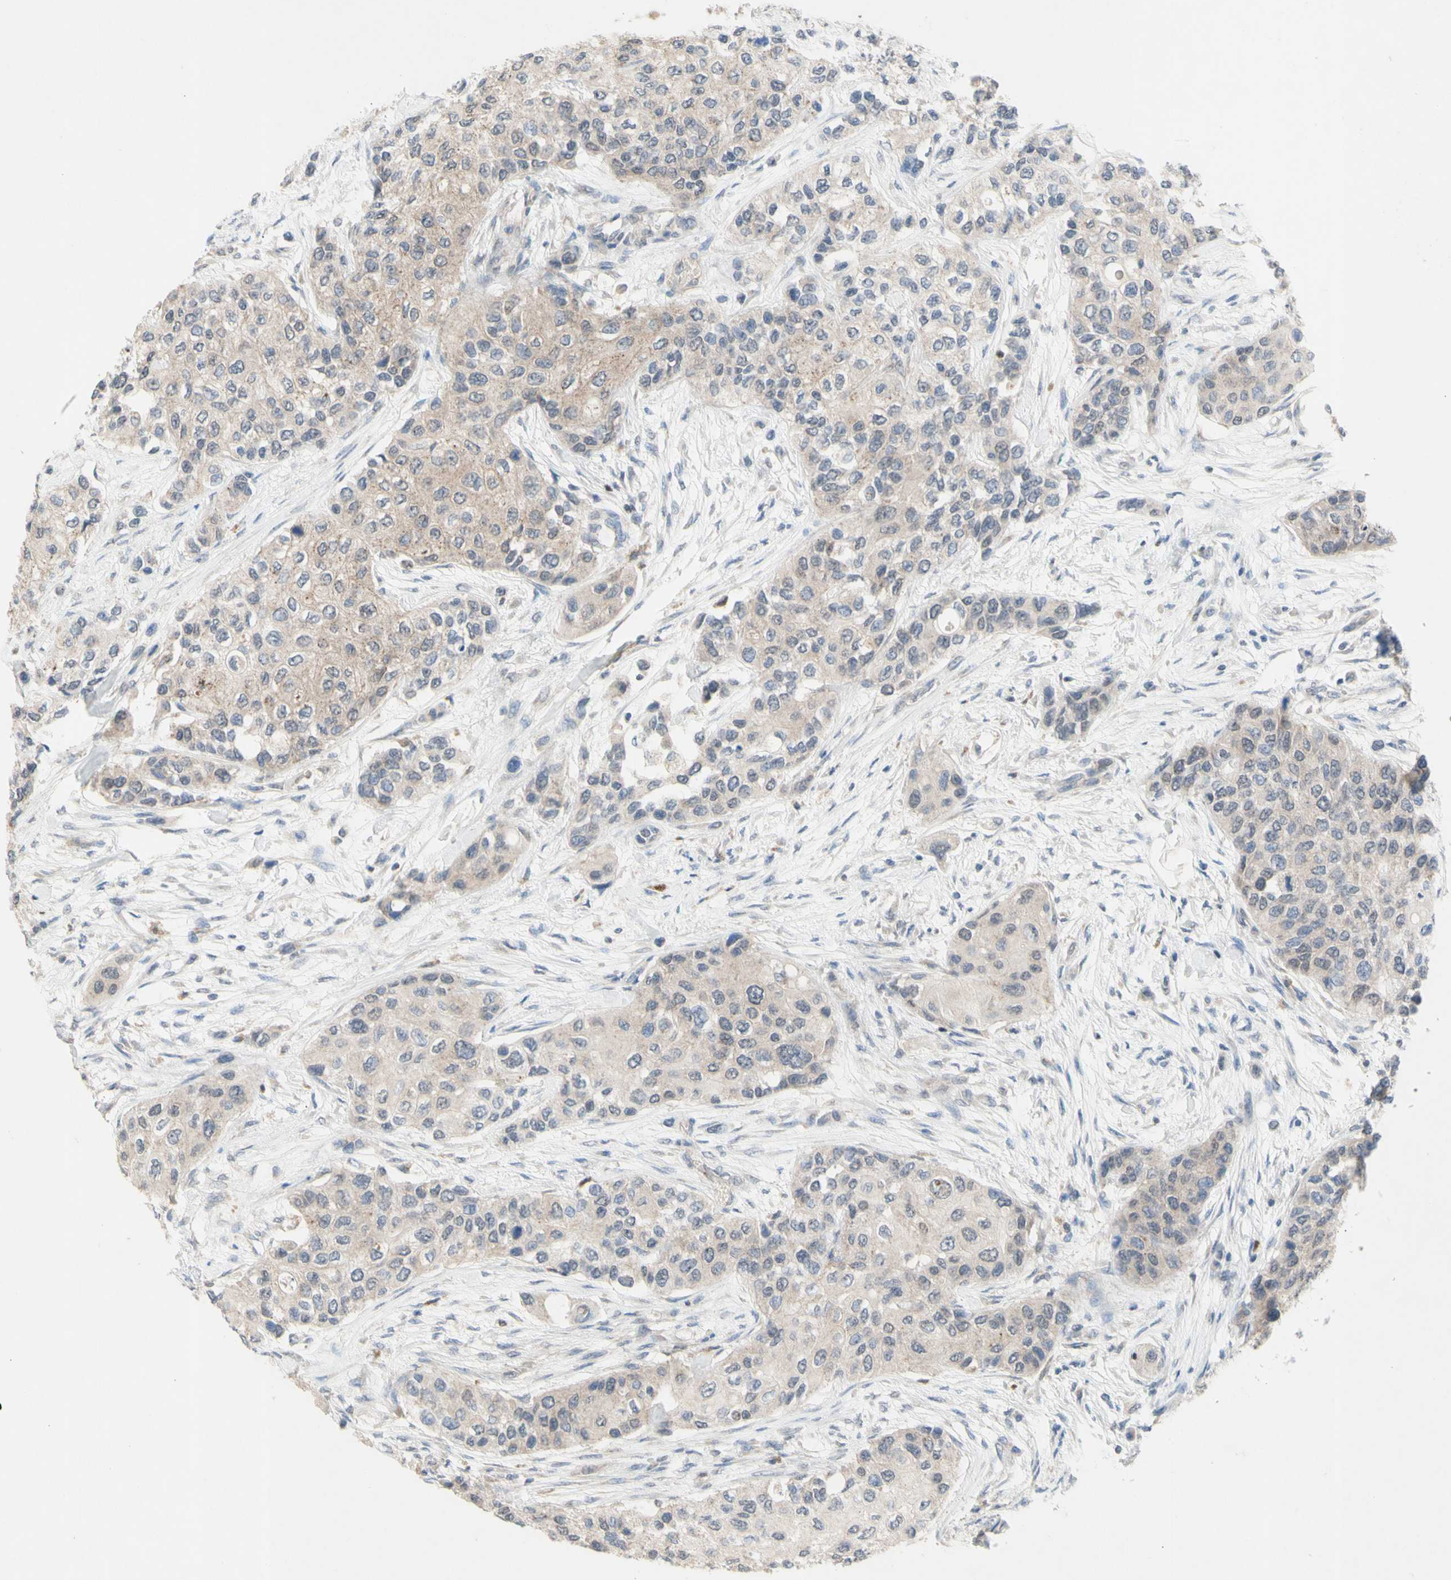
{"staining": {"intensity": "negative", "quantity": "none", "location": "none"}, "tissue": "urothelial cancer", "cell_type": "Tumor cells", "image_type": "cancer", "snomed": [{"axis": "morphology", "description": "Urothelial carcinoma, High grade"}, {"axis": "topography", "description": "Urinary bladder"}], "caption": "DAB immunohistochemical staining of high-grade urothelial carcinoma exhibits no significant positivity in tumor cells. (Stains: DAB (3,3'-diaminobenzidine) immunohistochemistry (IHC) with hematoxylin counter stain, Microscopy: brightfield microscopy at high magnification).", "gene": "NLRP1", "patient": {"sex": "female", "age": 56}}